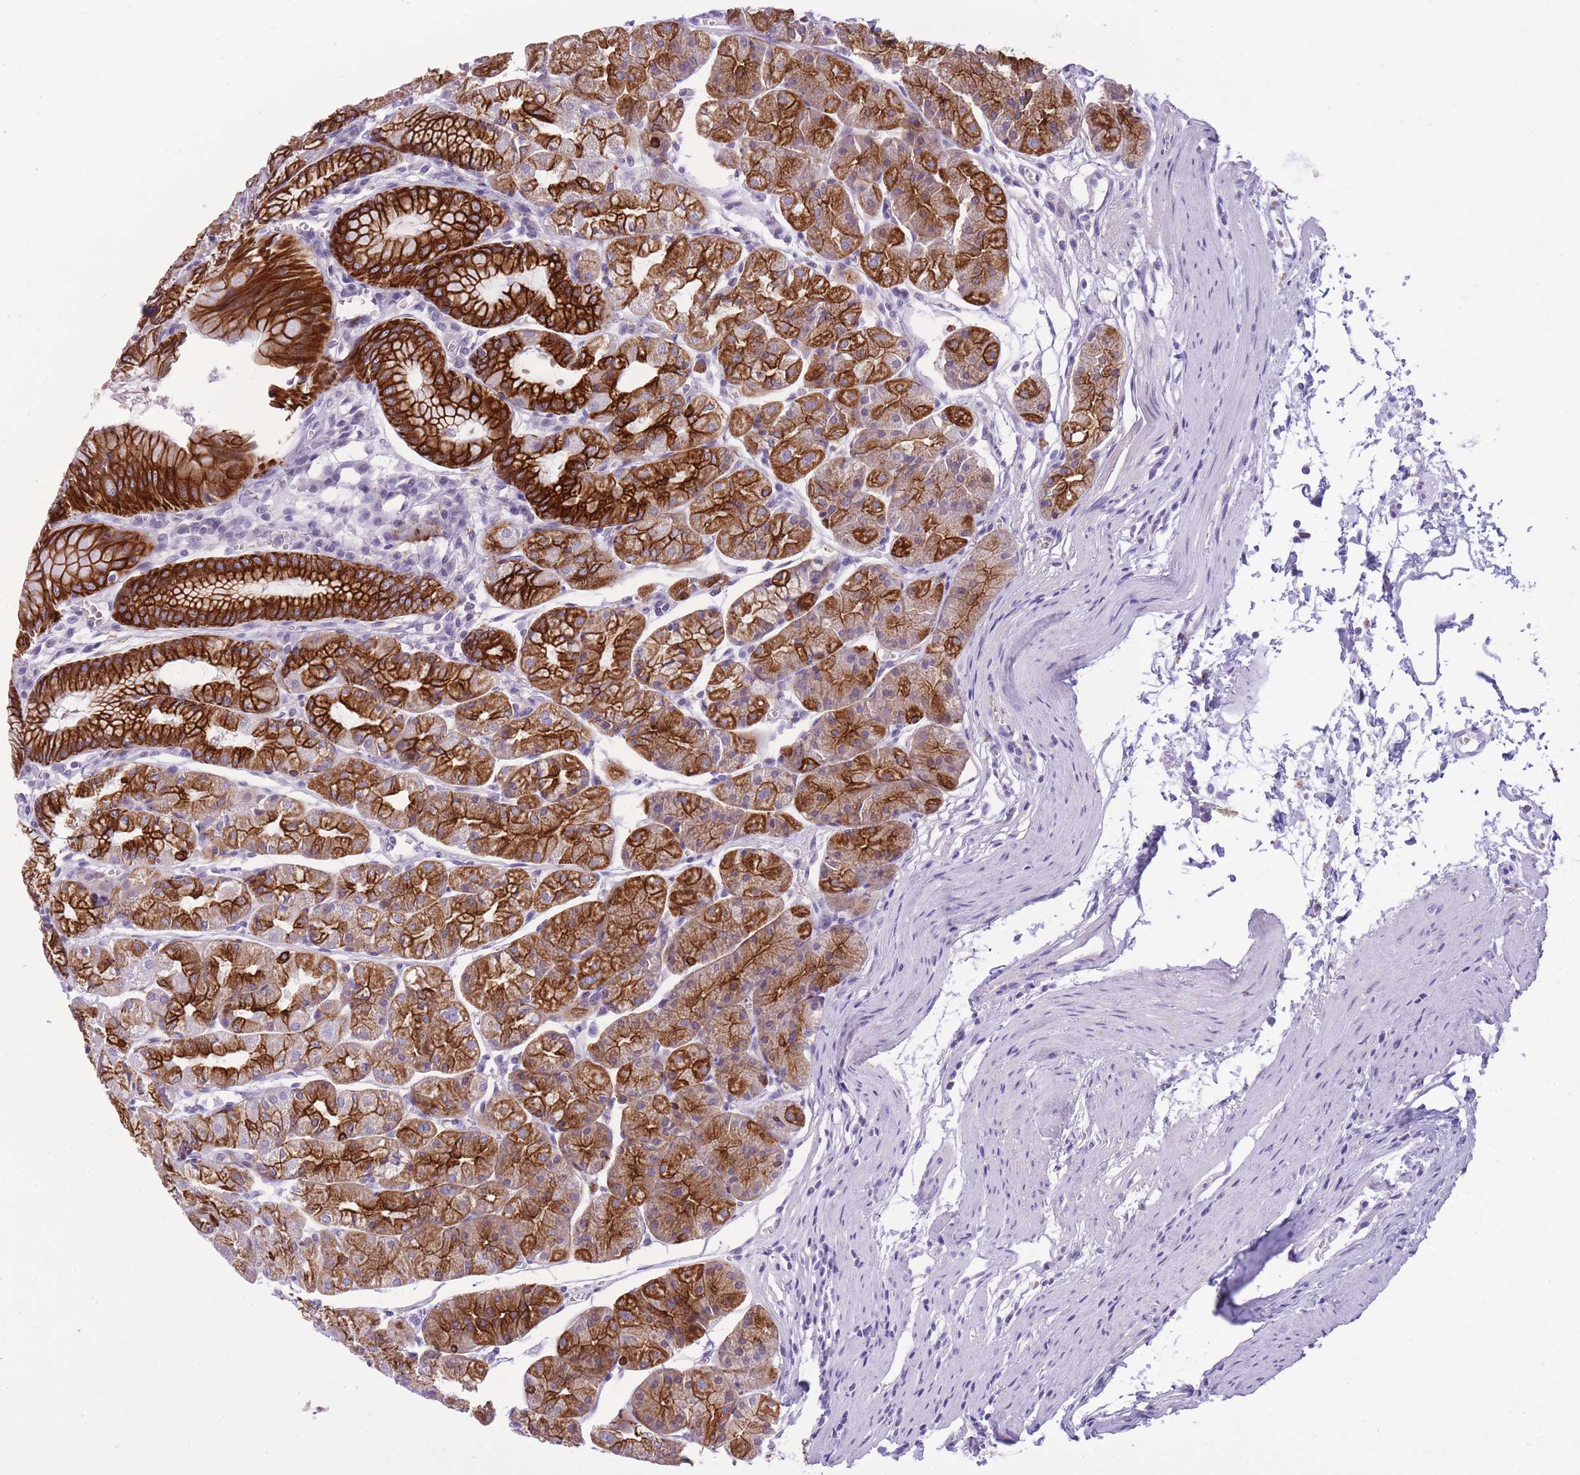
{"staining": {"intensity": "strong", "quantity": ">75%", "location": "cytoplasmic/membranous"}, "tissue": "stomach", "cell_type": "Glandular cells", "image_type": "normal", "snomed": [{"axis": "morphology", "description": "Normal tissue, NOS"}, {"axis": "topography", "description": "Stomach"}], "caption": "Glandular cells show strong cytoplasmic/membranous staining in approximately >75% of cells in unremarkable stomach. (IHC, brightfield microscopy, high magnification).", "gene": "RADX", "patient": {"sex": "male", "age": 55}}